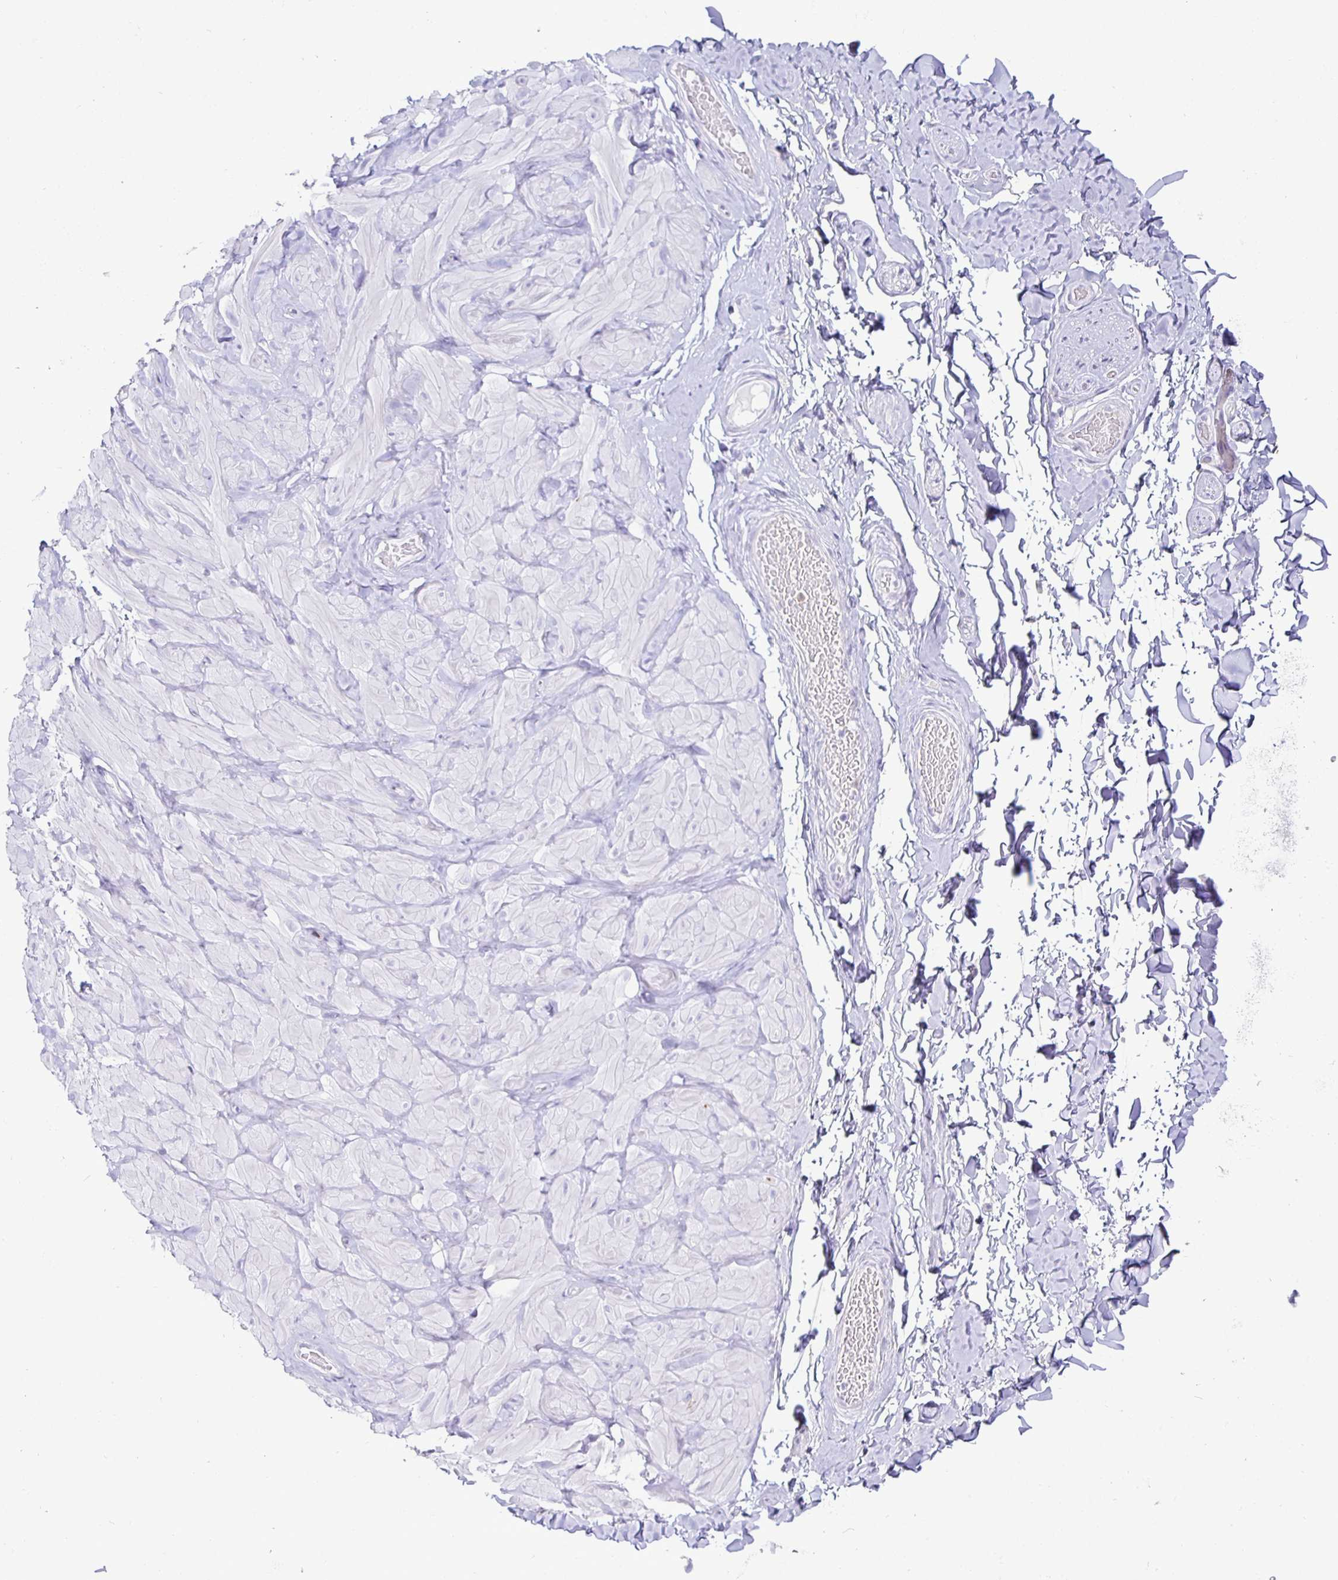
{"staining": {"intensity": "negative", "quantity": "none", "location": "none"}, "tissue": "soft tissue", "cell_type": "Fibroblasts", "image_type": "normal", "snomed": [{"axis": "morphology", "description": "Normal tissue, NOS"}, {"axis": "topography", "description": "Soft tissue"}, {"axis": "topography", "description": "Adipose tissue"}, {"axis": "topography", "description": "Vascular tissue"}, {"axis": "topography", "description": "Peripheral nerve tissue"}], "caption": "This is an immunohistochemistry photomicrograph of normal soft tissue. There is no staining in fibroblasts.", "gene": "SIRPA", "patient": {"sex": "male", "age": 29}}